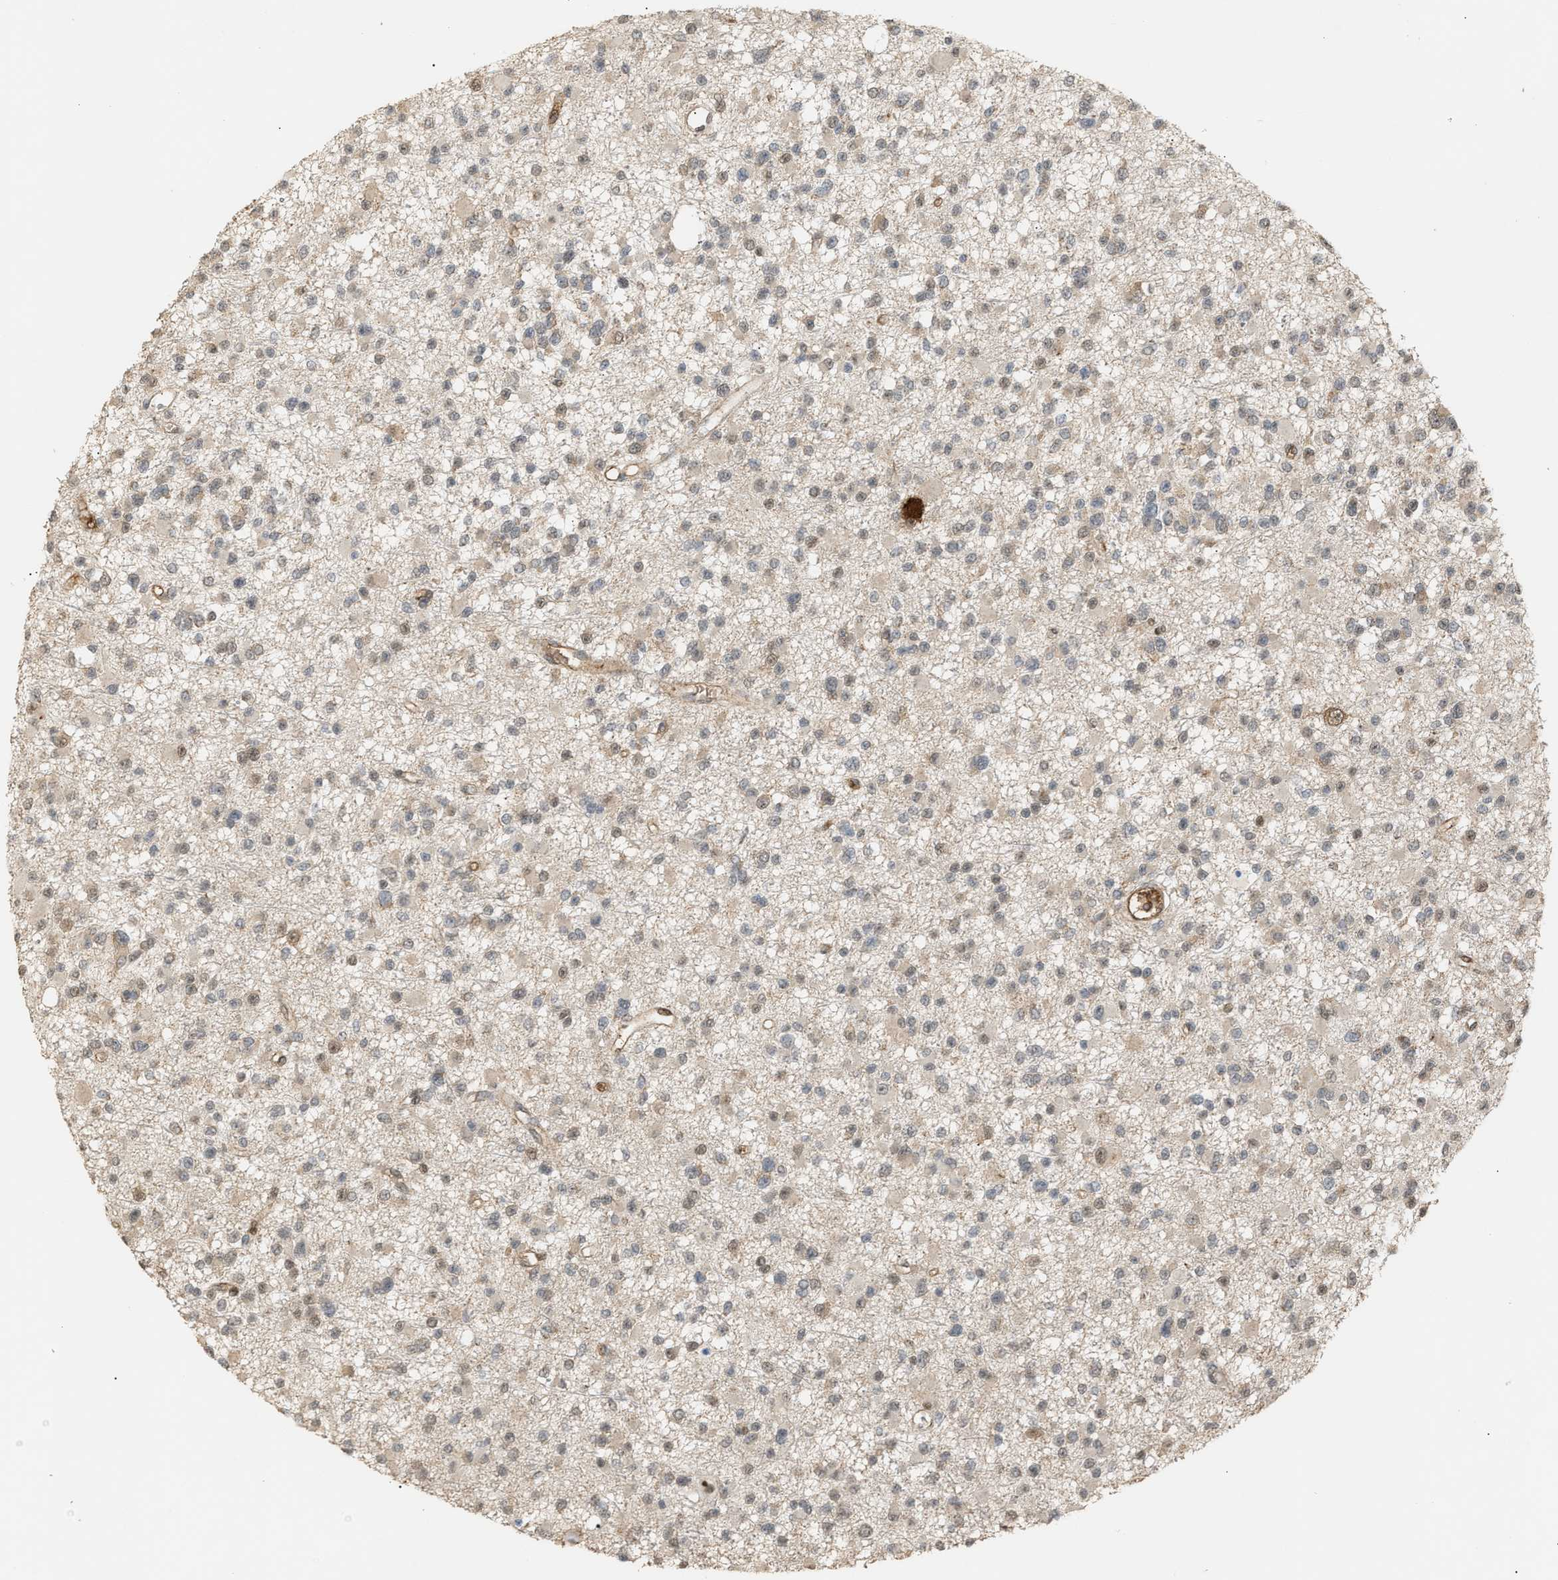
{"staining": {"intensity": "weak", "quantity": "25%-75%", "location": "cytoplasmic/membranous,nuclear"}, "tissue": "glioma", "cell_type": "Tumor cells", "image_type": "cancer", "snomed": [{"axis": "morphology", "description": "Glioma, malignant, Low grade"}, {"axis": "topography", "description": "Brain"}], "caption": "Protein staining by immunohistochemistry shows weak cytoplasmic/membranous and nuclear expression in approximately 25%-75% of tumor cells in glioma. The protein of interest is stained brown, and the nuclei are stained in blue (DAB IHC with brightfield microscopy, high magnification).", "gene": "ZFAND5", "patient": {"sex": "female", "age": 22}}